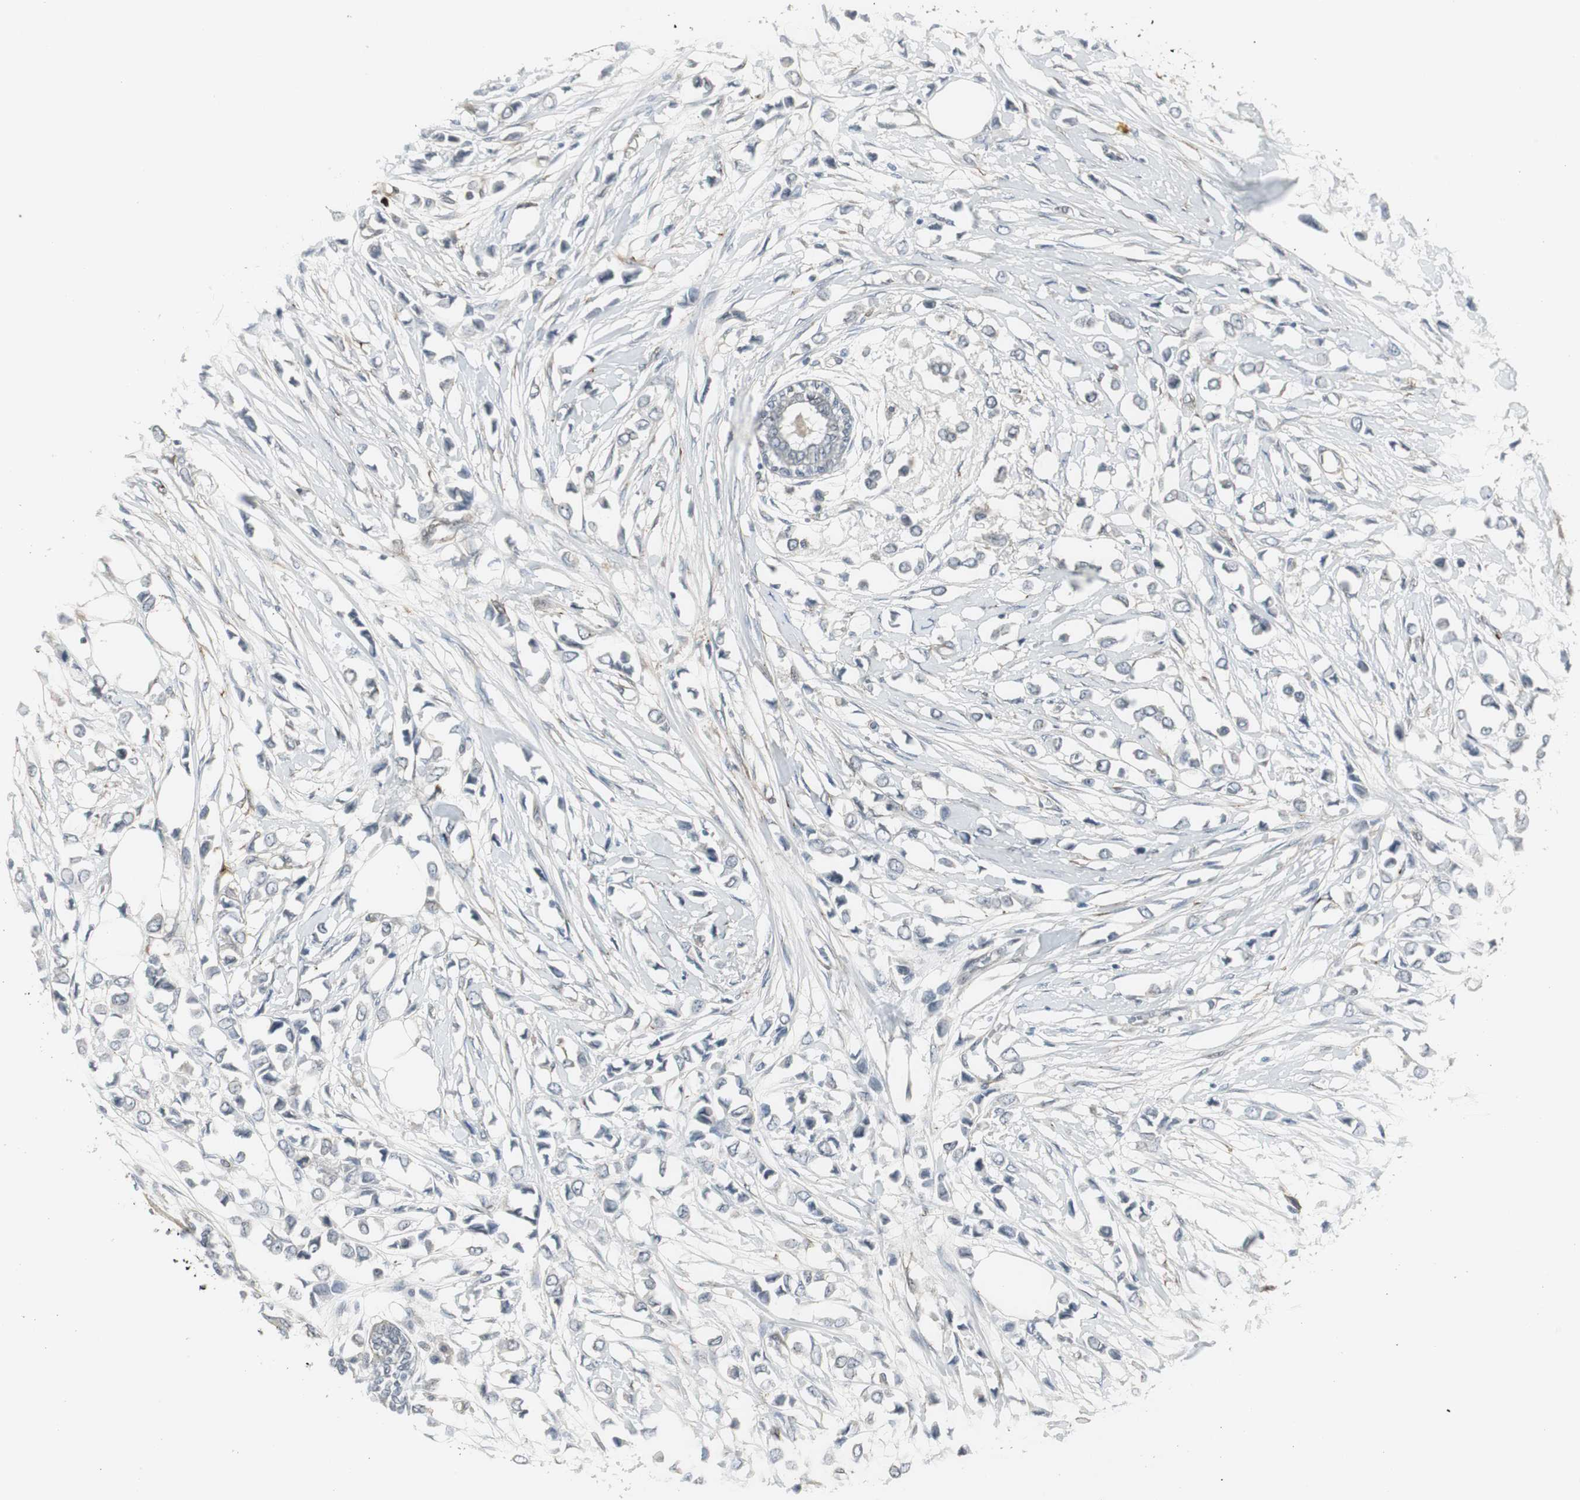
{"staining": {"intensity": "negative", "quantity": "none", "location": "none"}, "tissue": "breast cancer", "cell_type": "Tumor cells", "image_type": "cancer", "snomed": [{"axis": "morphology", "description": "Lobular carcinoma"}, {"axis": "topography", "description": "Breast"}], "caption": "Immunohistochemistry (IHC) photomicrograph of neoplastic tissue: breast cancer stained with DAB reveals no significant protein staining in tumor cells.", "gene": "SCYL3", "patient": {"sex": "female", "age": 51}}